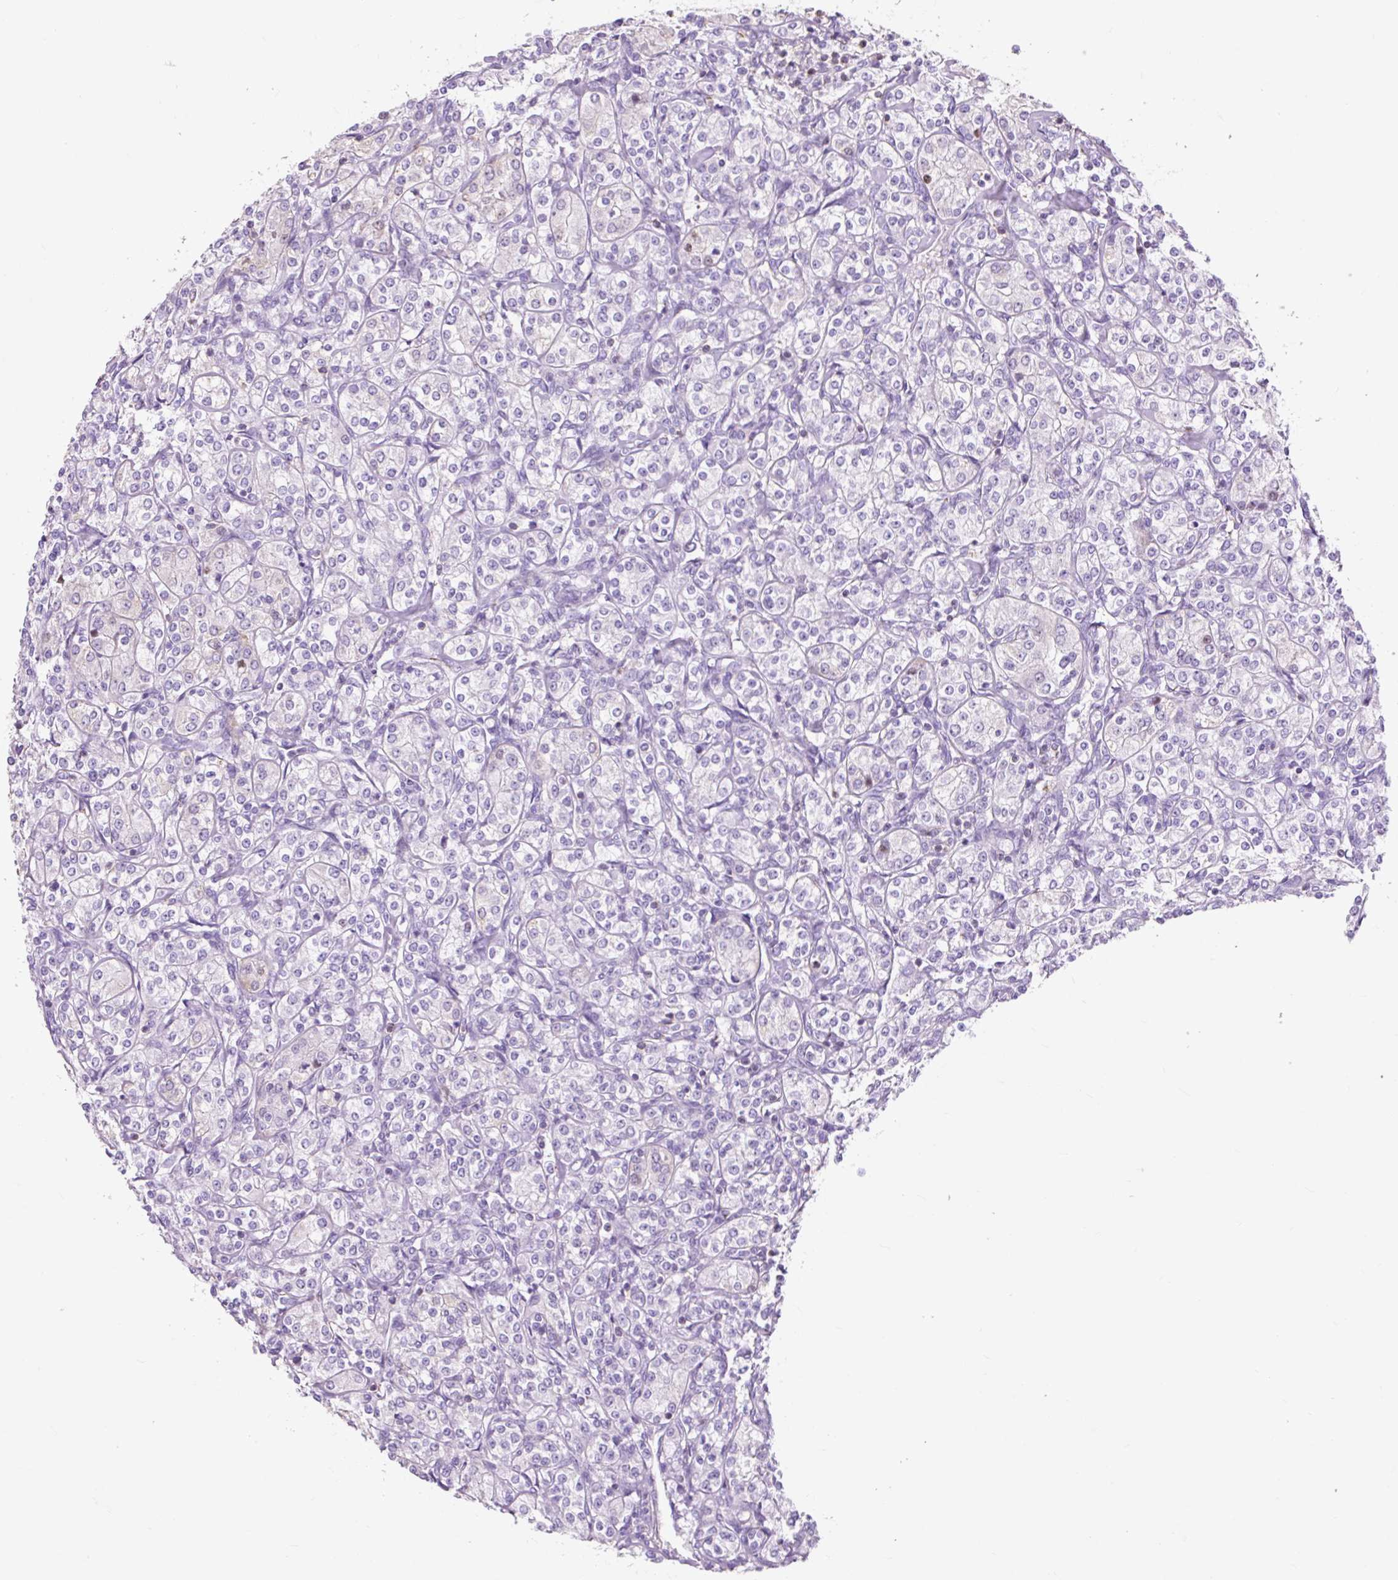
{"staining": {"intensity": "negative", "quantity": "none", "location": "none"}, "tissue": "renal cancer", "cell_type": "Tumor cells", "image_type": "cancer", "snomed": [{"axis": "morphology", "description": "Adenocarcinoma, NOS"}, {"axis": "topography", "description": "Kidney"}], "caption": "Tumor cells are negative for brown protein staining in renal cancer (adenocarcinoma). (DAB immunohistochemistry visualized using brightfield microscopy, high magnification).", "gene": "OR10A7", "patient": {"sex": "male", "age": 77}}